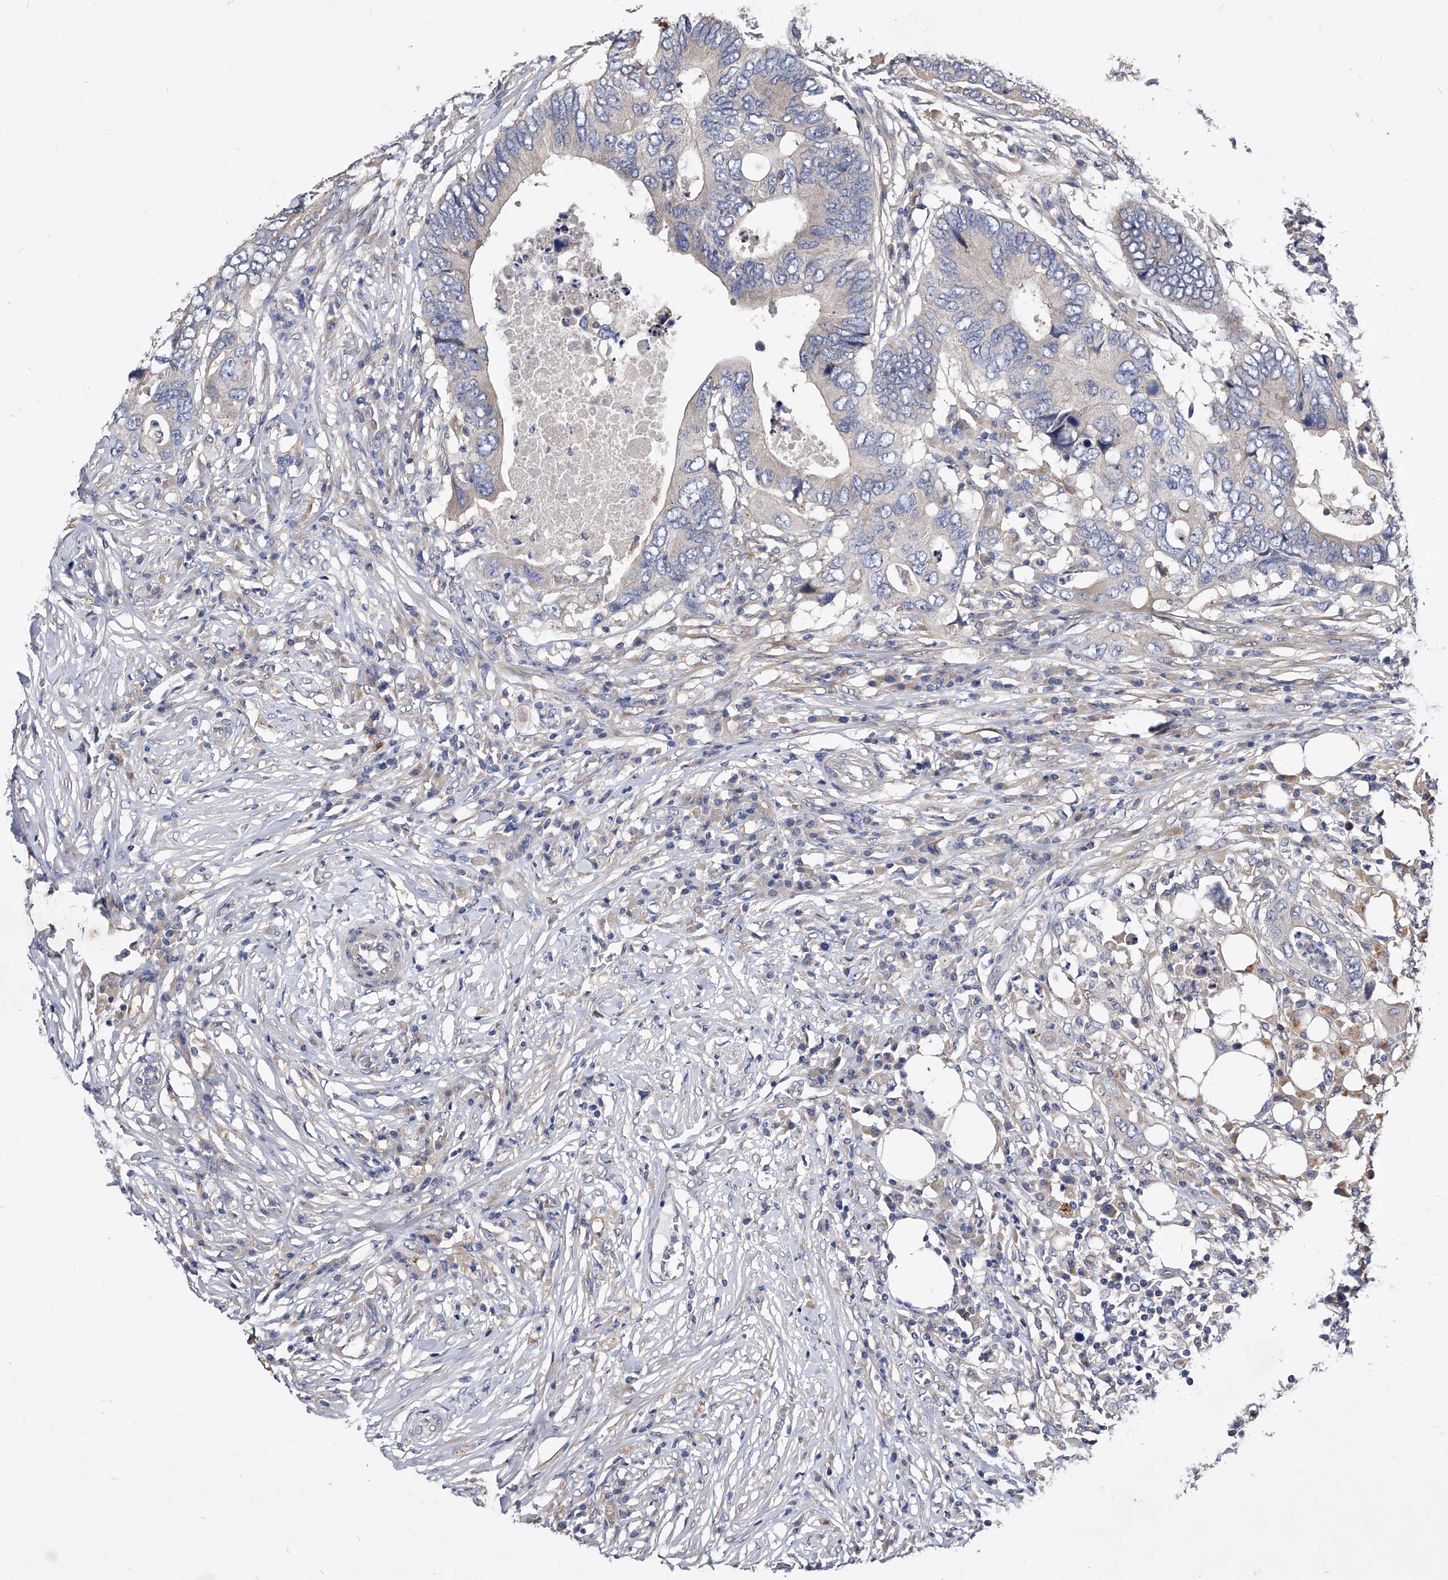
{"staining": {"intensity": "negative", "quantity": "none", "location": "none"}, "tissue": "colorectal cancer", "cell_type": "Tumor cells", "image_type": "cancer", "snomed": [{"axis": "morphology", "description": "Adenocarcinoma, NOS"}, {"axis": "topography", "description": "Colon"}], "caption": "This is a micrograph of immunohistochemistry (IHC) staining of colorectal cancer (adenocarcinoma), which shows no staining in tumor cells.", "gene": "ARL4C", "patient": {"sex": "male", "age": 71}}